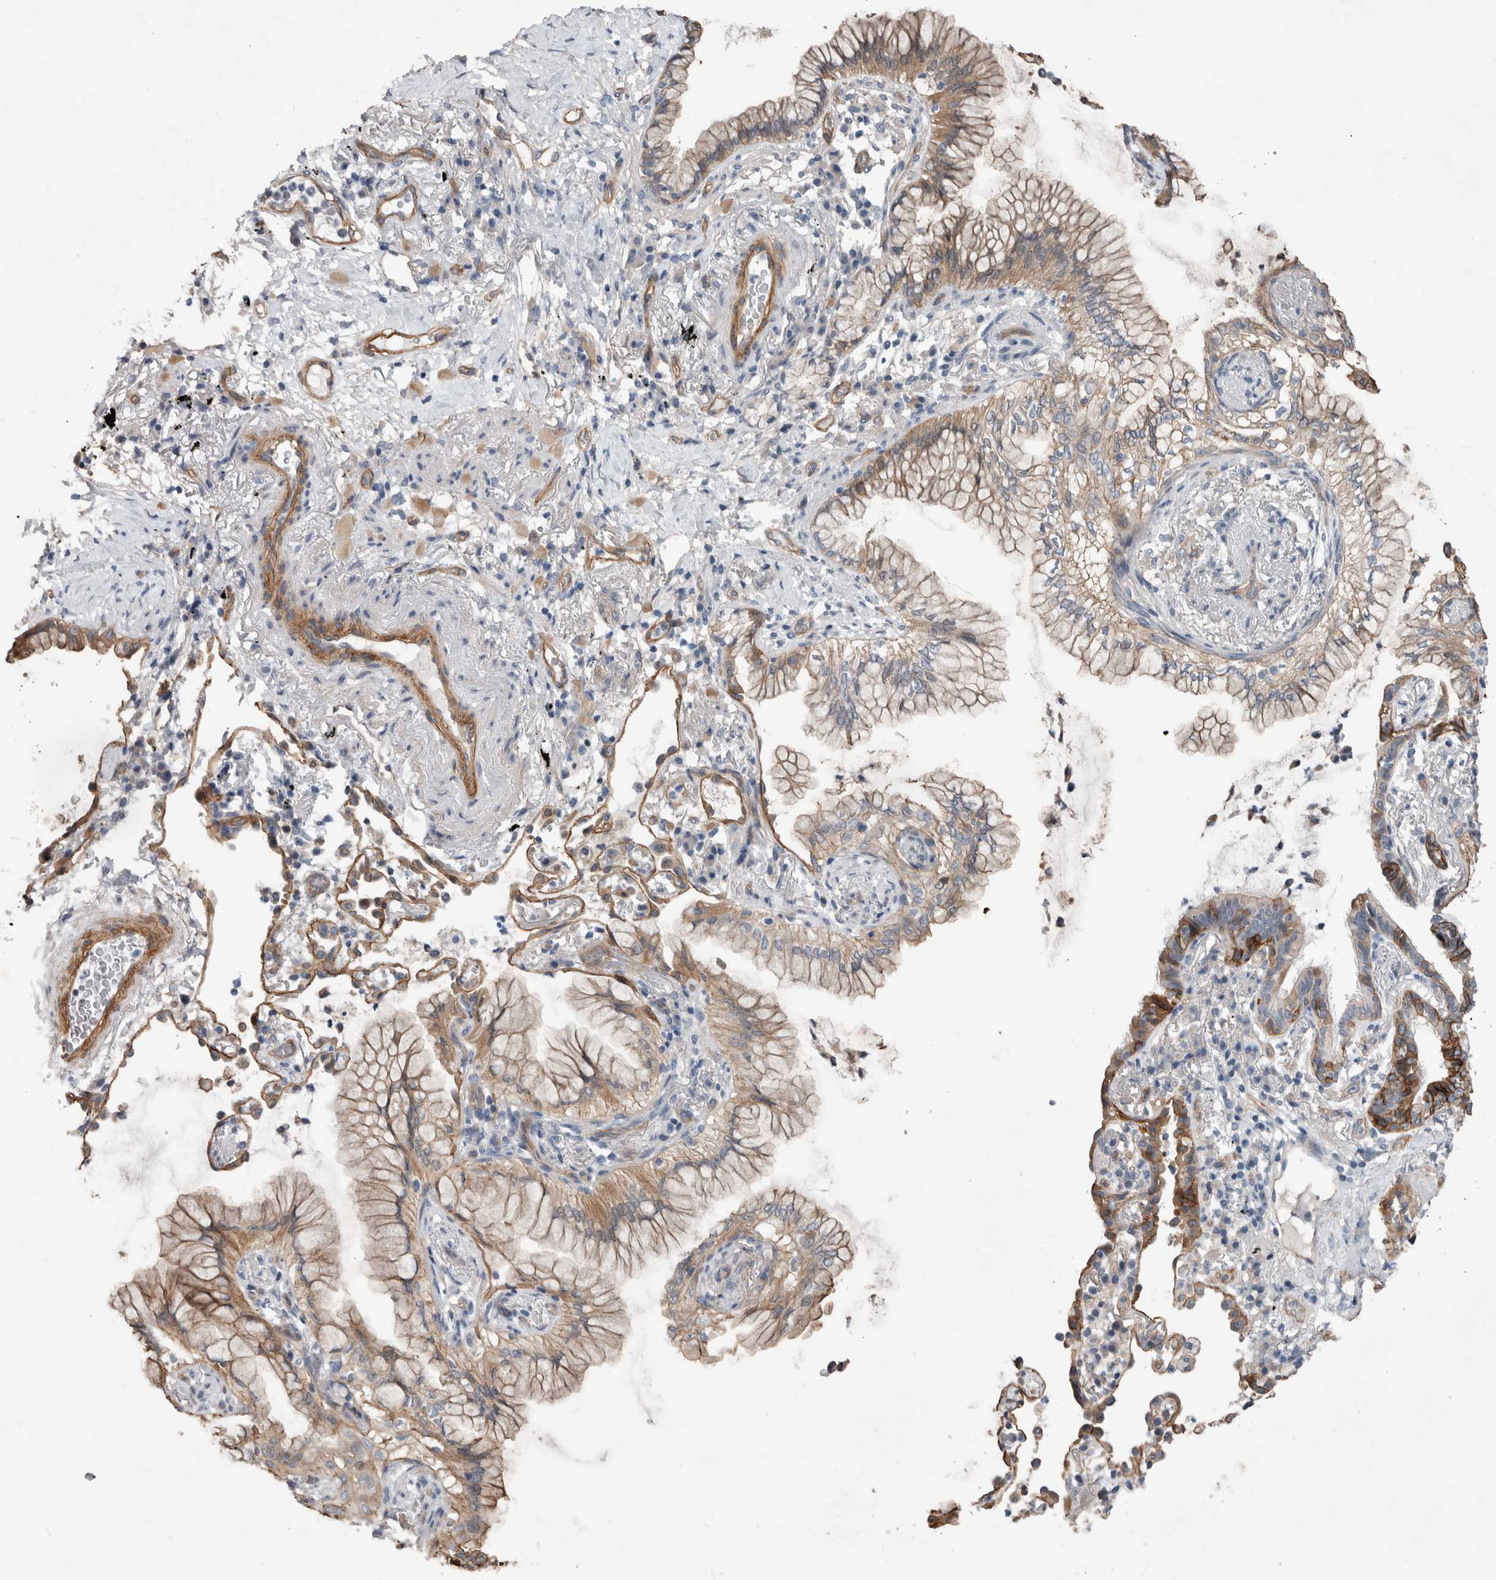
{"staining": {"intensity": "weak", "quantity": ">75%", "location": "cytoplasmic/membranous"}, "tissue": "lung cancer", "cell_type": "Tumor cells", "image_type": "cancer", "snomed": [{"axis": "morphology", "description": "Adenocarcinoma, NOS"}, {"axis": "topography", "description": "Lung"}], "caption": "The image reveals staining of lung cancer, revealing weak cytoplasmic/membranous protein staining (brown color) within tumor cells.", "gene": "BCAM", "patient": {"sex": "female", "age": 70}}